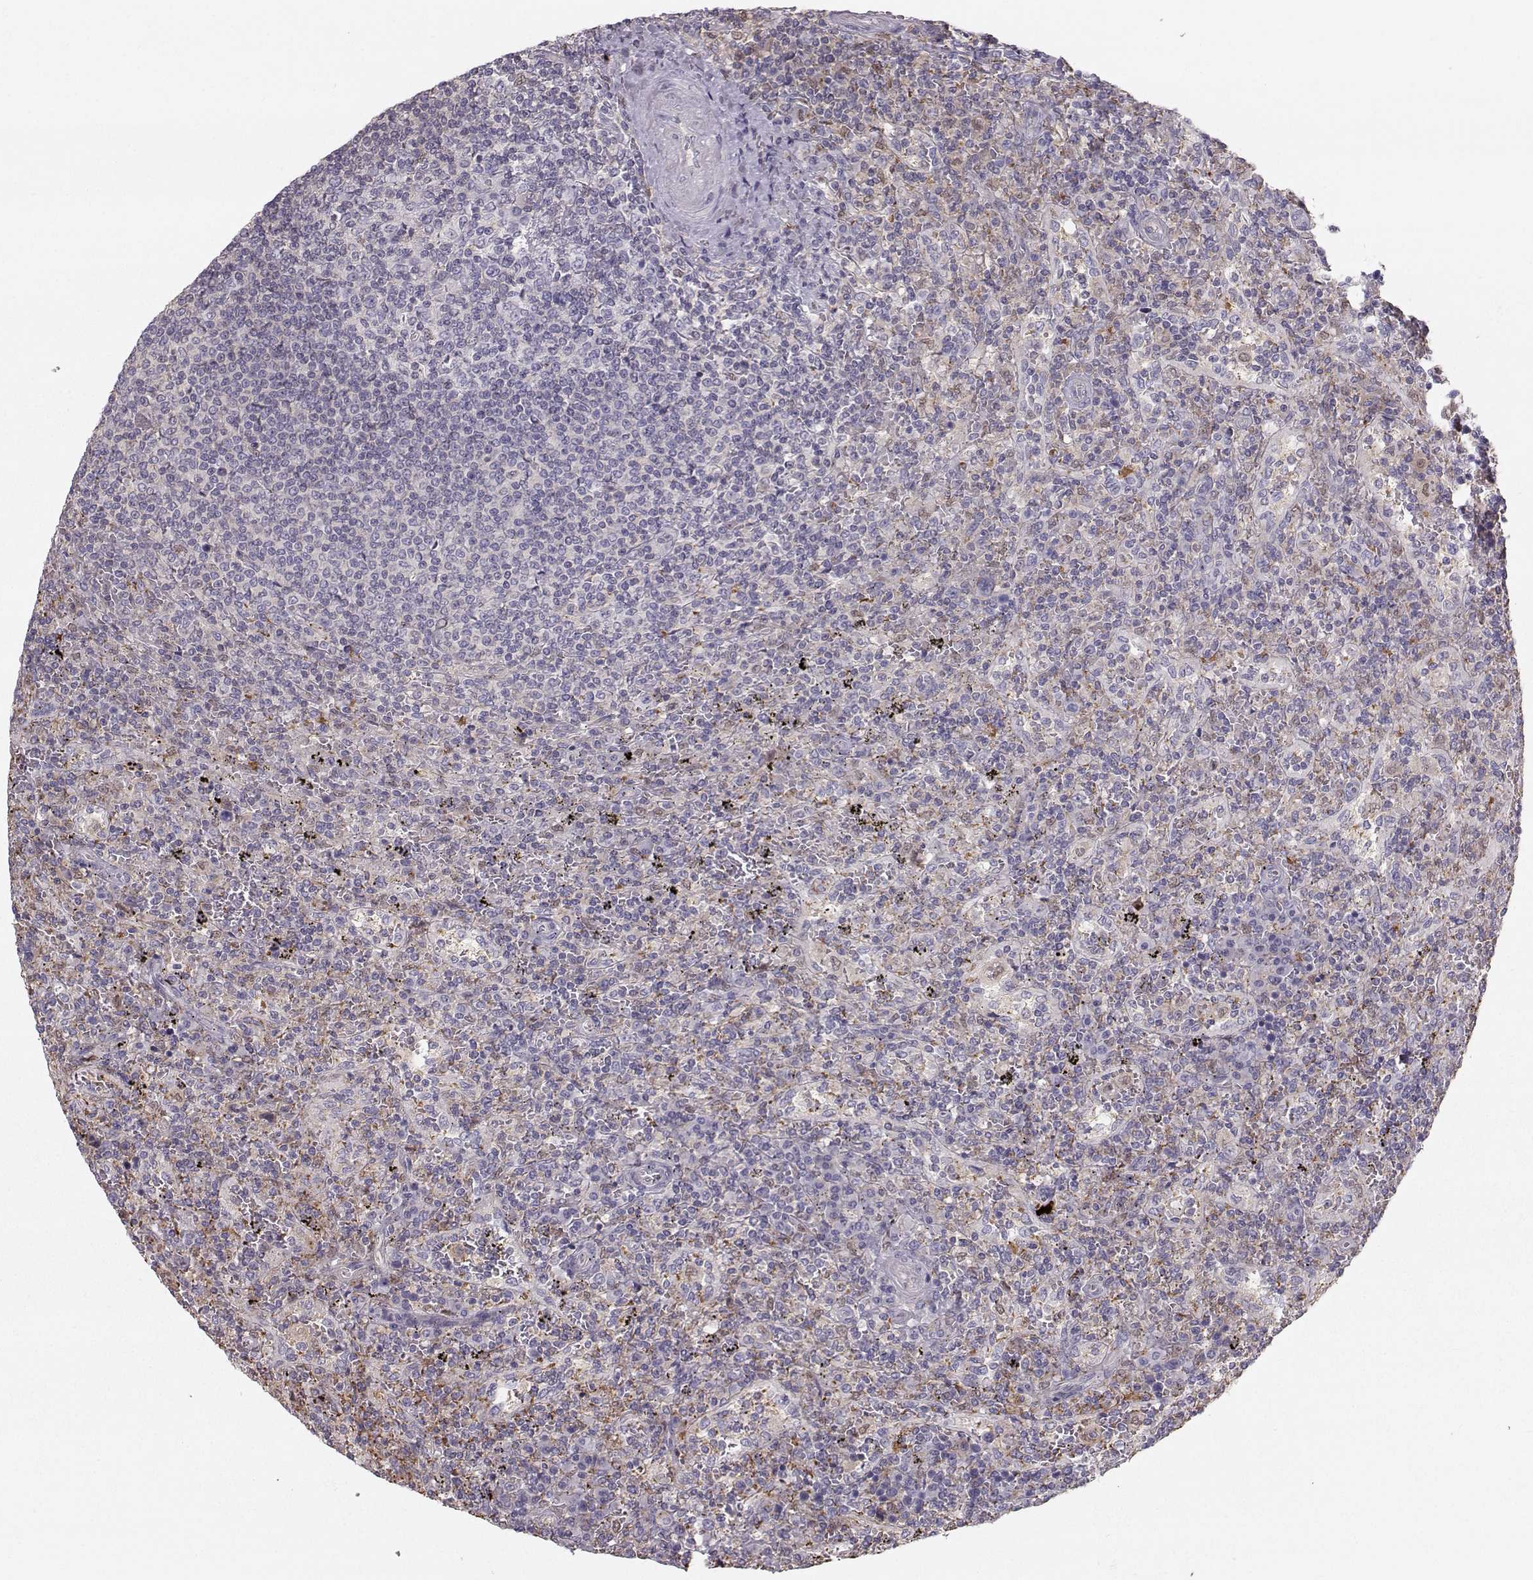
{"staining": {"intensity": "negative", "quantity": "none", "location": "none"}, "tissue": "lymphoma", "cell_type": "Tumor cells", "image_type": "cancer", "snomed": [{"axis": "morphology", "description": "Malignant lymphoma, non-Hodgkin's type, Low grade"}, {"axis": "topography", "description": "Spleen"}], "caption": "Malignant lymphoma, non-Hodgkin's type (low-grade) was stained to show a protein in brown. There is no significant staining in tumor cells.", "gene": "ASB16", "patient": {"sex": "male", "age": 62}}